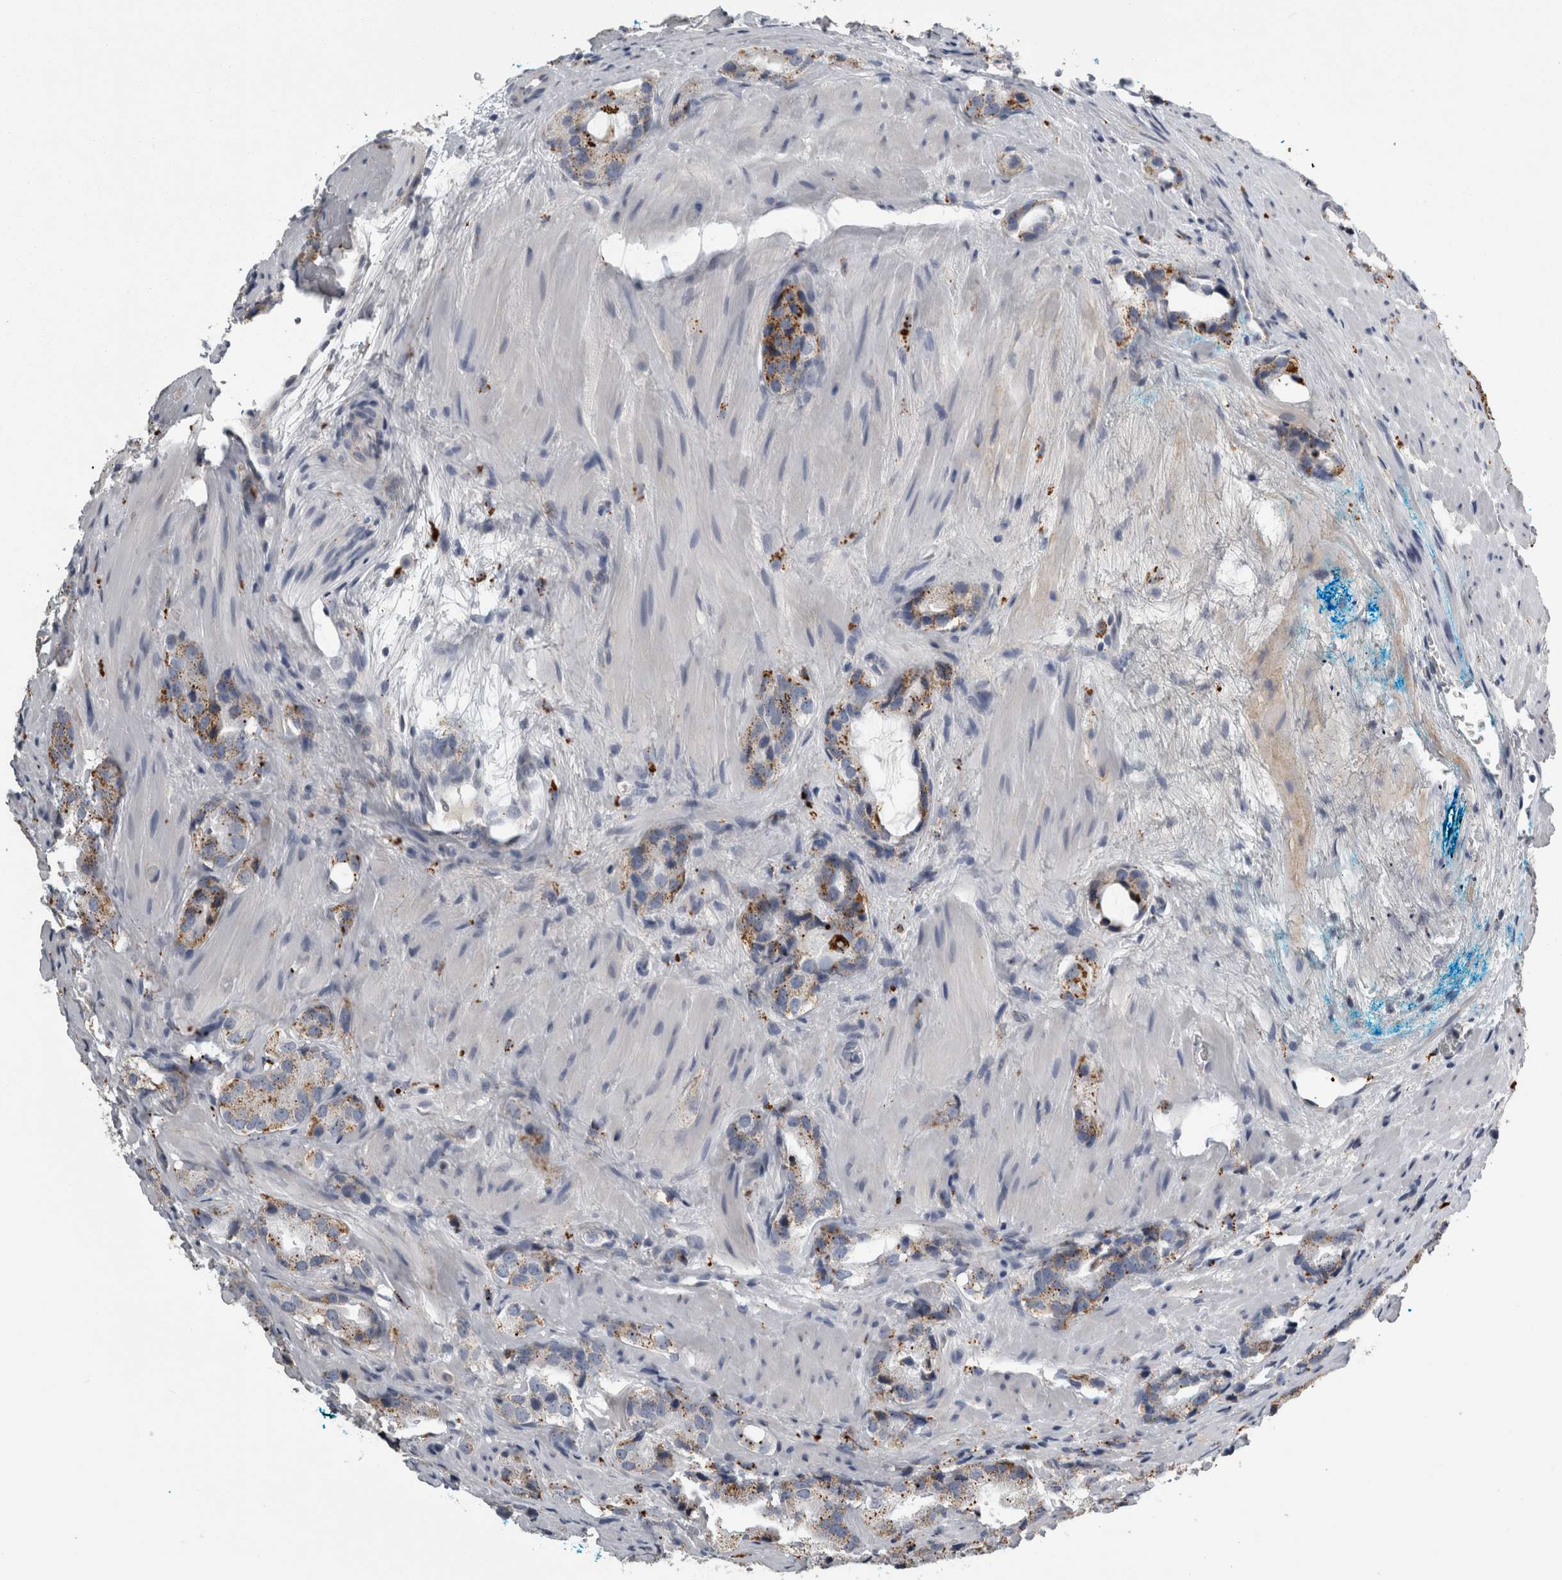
{"staining": {"intensity": "moderate", "quantity": ">75%", "location": "cytoplasmic/membranous"}, "tissue": "prostate cancer", "cell_type": "Tumor cells", "image_type": "cancer", "snomed": [{"axis": "morphology", "description": "Adenocarcinoma, High grade"}, {"axis": "topography", "description": "Prostate"}], "caption": "Moderate cytoplasmic/membranous protein expression is appreciated in approximately >75% of tumor cells in prostate cancer (adenocarcinoma (high-grade)). The protein of interest is stained brown, and the nuclei are stained in blue (DAB IHC with brightfield microscopy, high magnification).", "gene": "DPP7", "patient": {"sex": "male", "age": 63}}